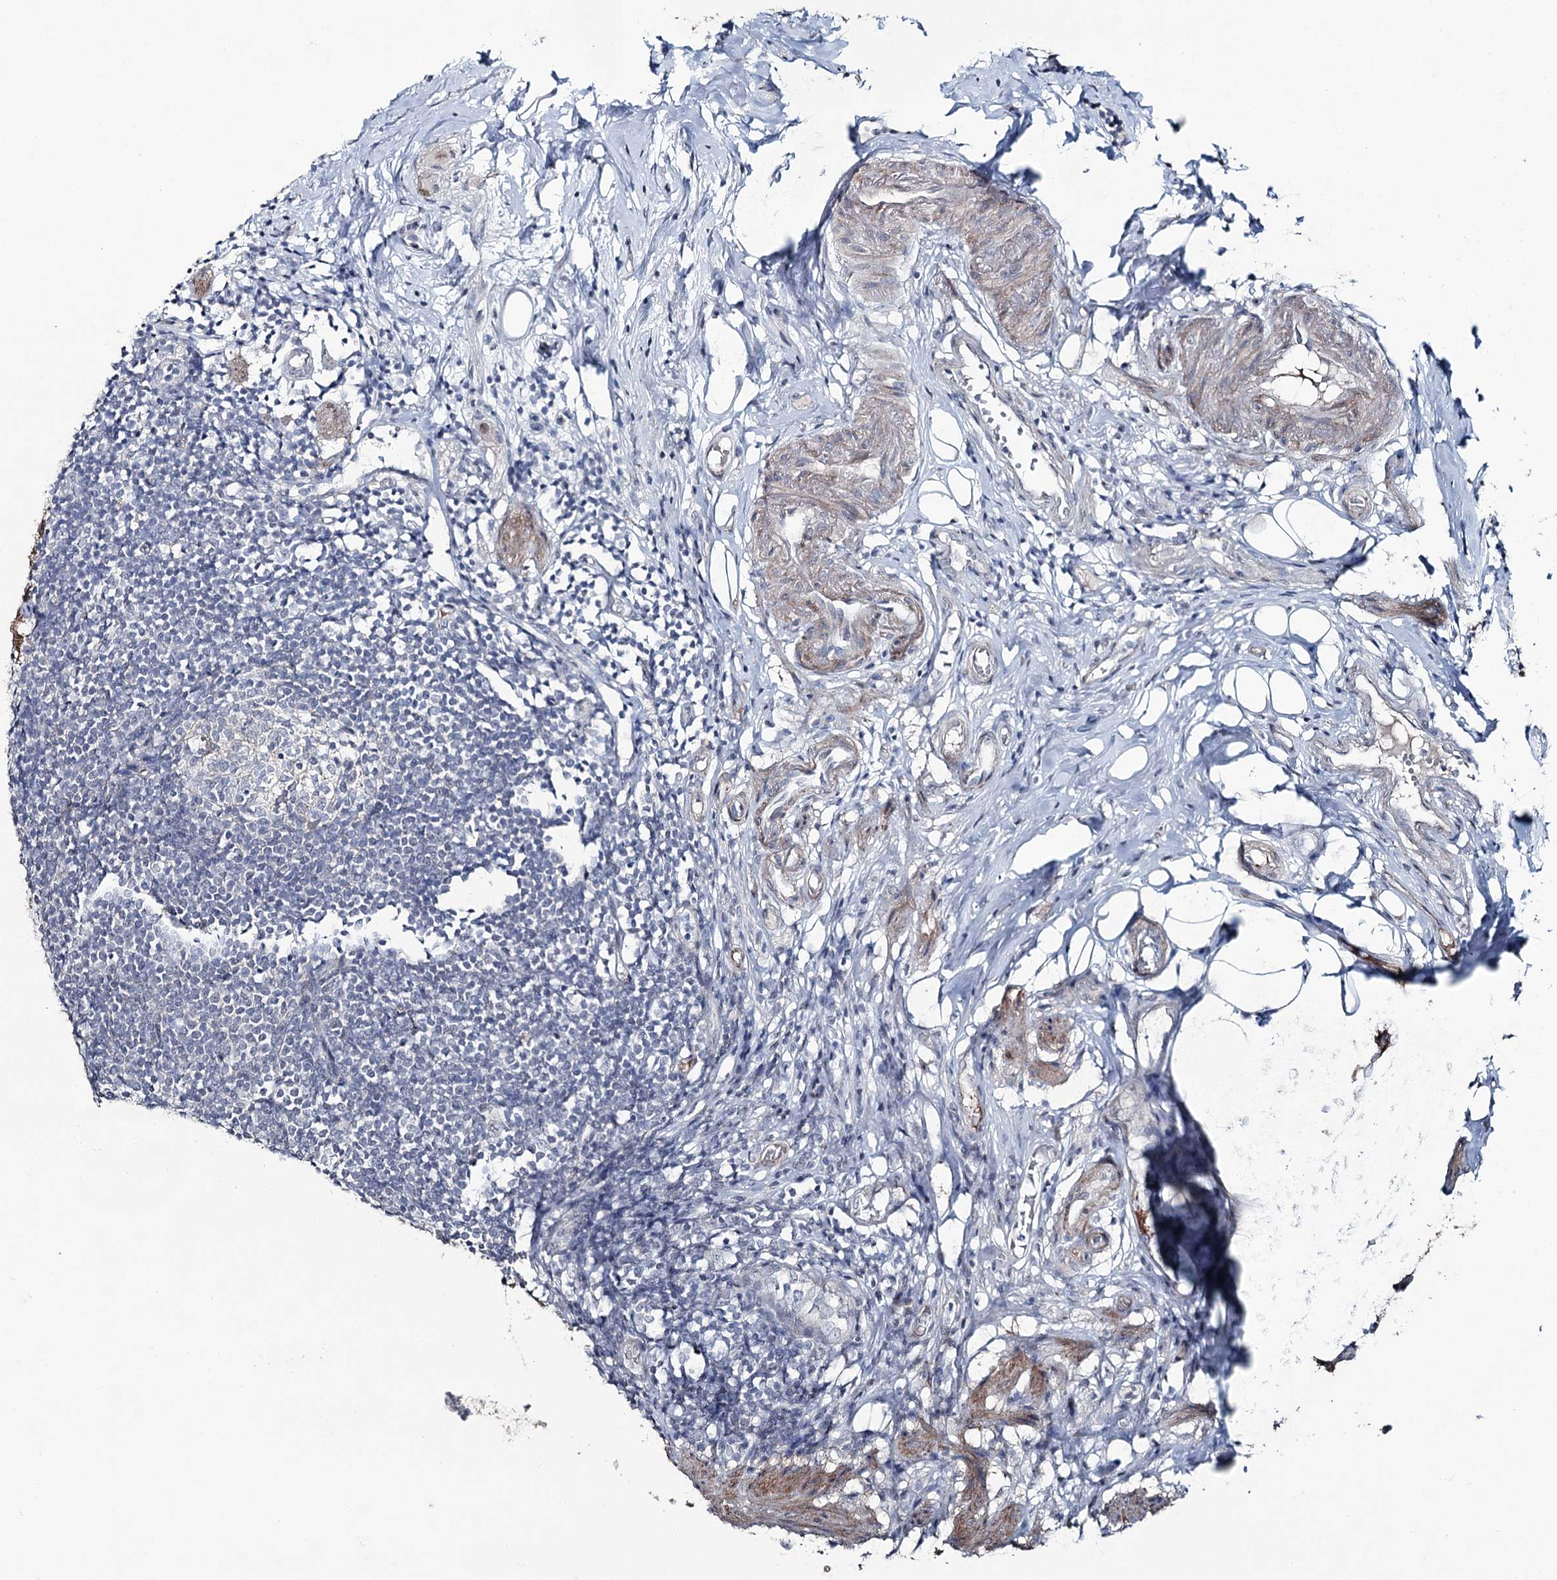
{"staining": {"intensity": "strong", "quantity": ">75%", "location": "cytoplasmic/membranous"}, "tissue": "appendix", "cell_type": "Glandular cells", "image_type": "normal", "snomed": [{"axis": "morphology", "description": "Normal tissue, NOS"}, {"axis": "topography", "description": "Appendix"}], "caption": "An image of appendix stained for a protein shows strong cytoplasmic/membranous brown staining in glandular cells. (Stains: DAB in brown, nuclei in blue, Microscopy: brightfield microscopy at high magnification).", "gene": "FAM120B", "patient": {"sex": "female", "age": 62}}